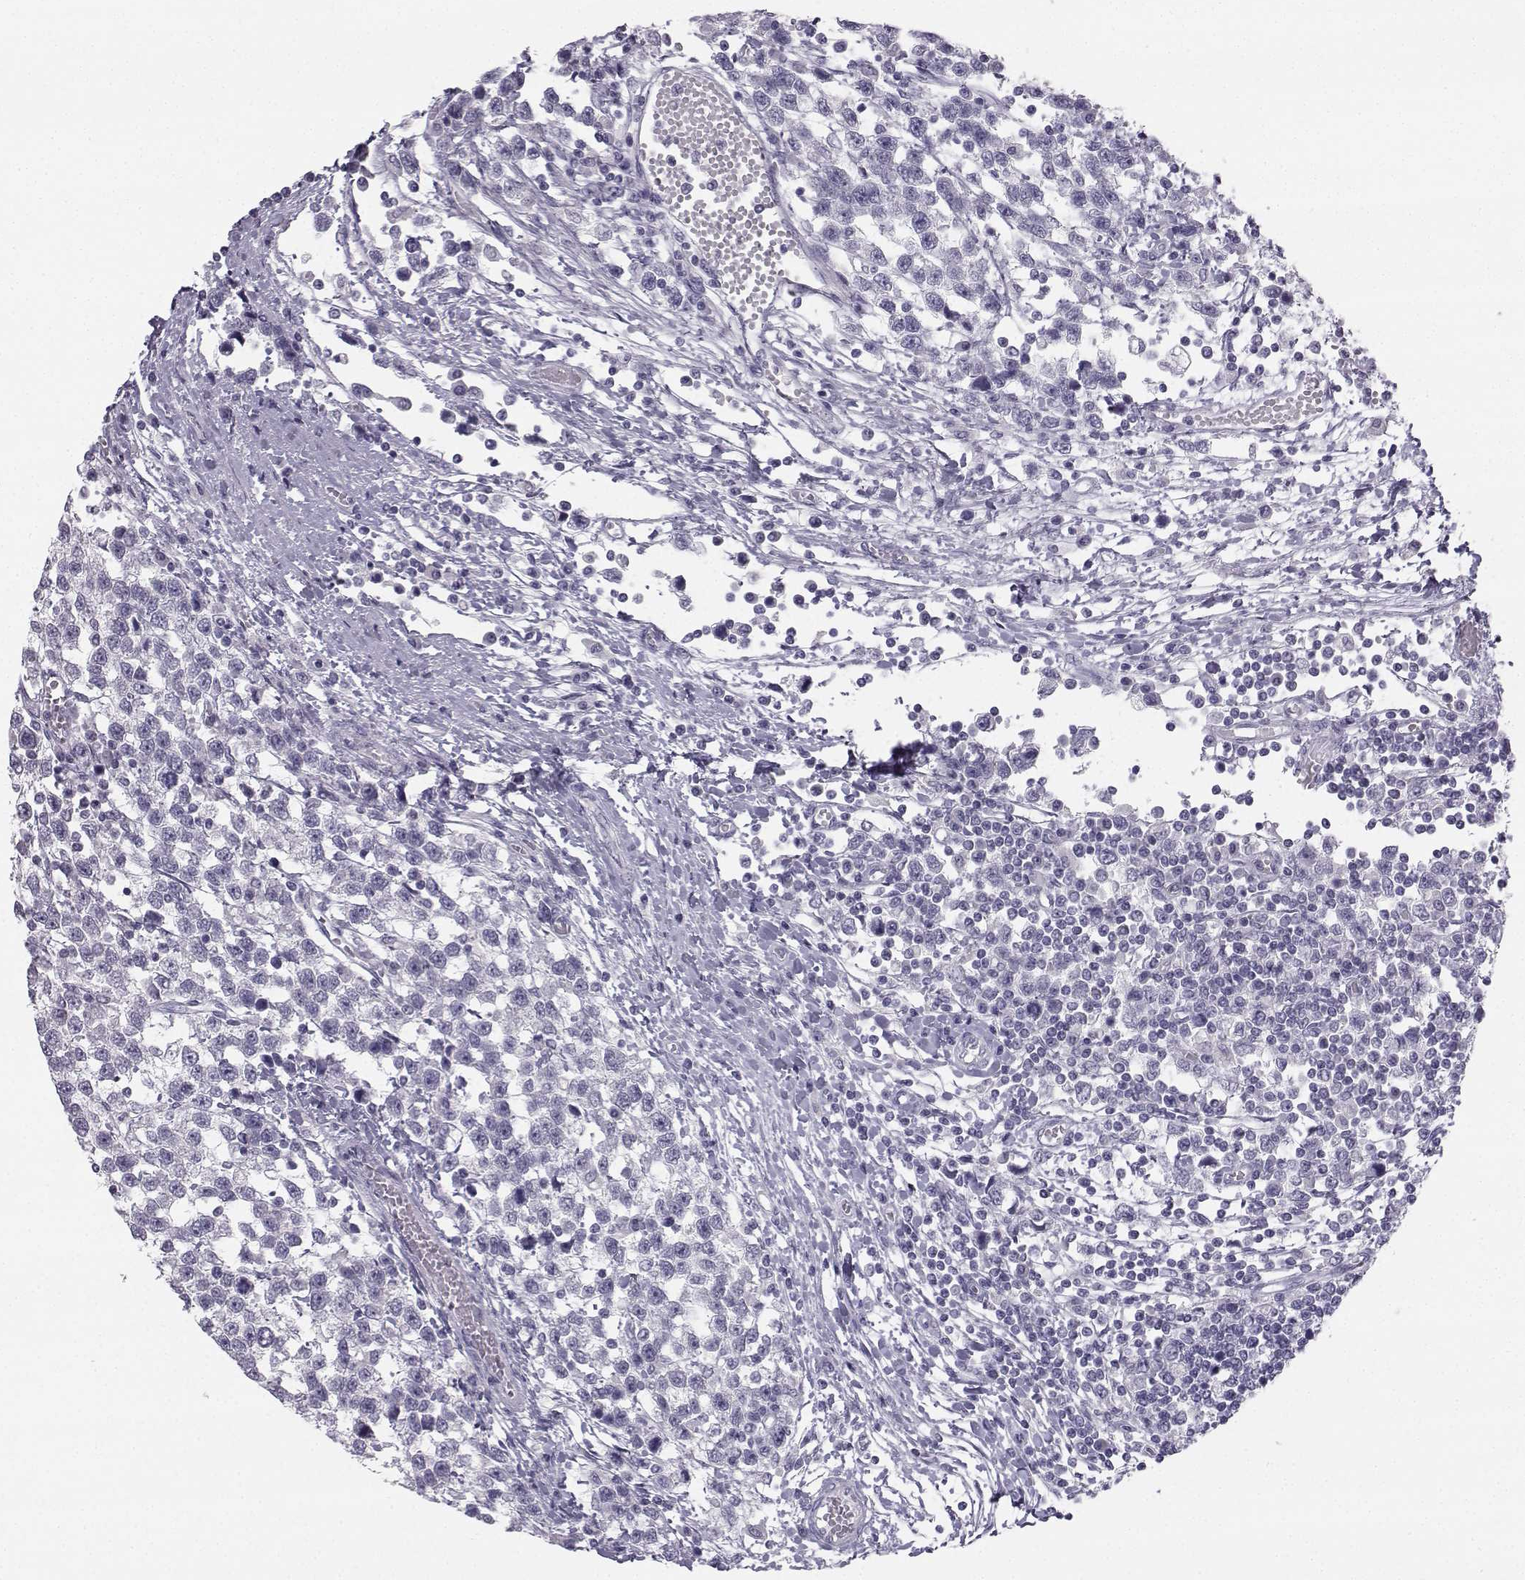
{"staining": {"intensity": "negative", "quantity": "none", "location": "none"}, "tissue": "testis cancer", "cell_type": "Tumor cells", "image_type": "cancer", "snomed": [{"axis": "morphology", "description": "Seminoma, NOS"}, {"axis": "topography", "description": "Testis"}], "caption": "Human seminoma (testis) stained for a protein using immunohistochemistry demonstrates no expression in tumor cells.", "gene": "SYCE1", "patient": {"sex": "male", "age": 34}}